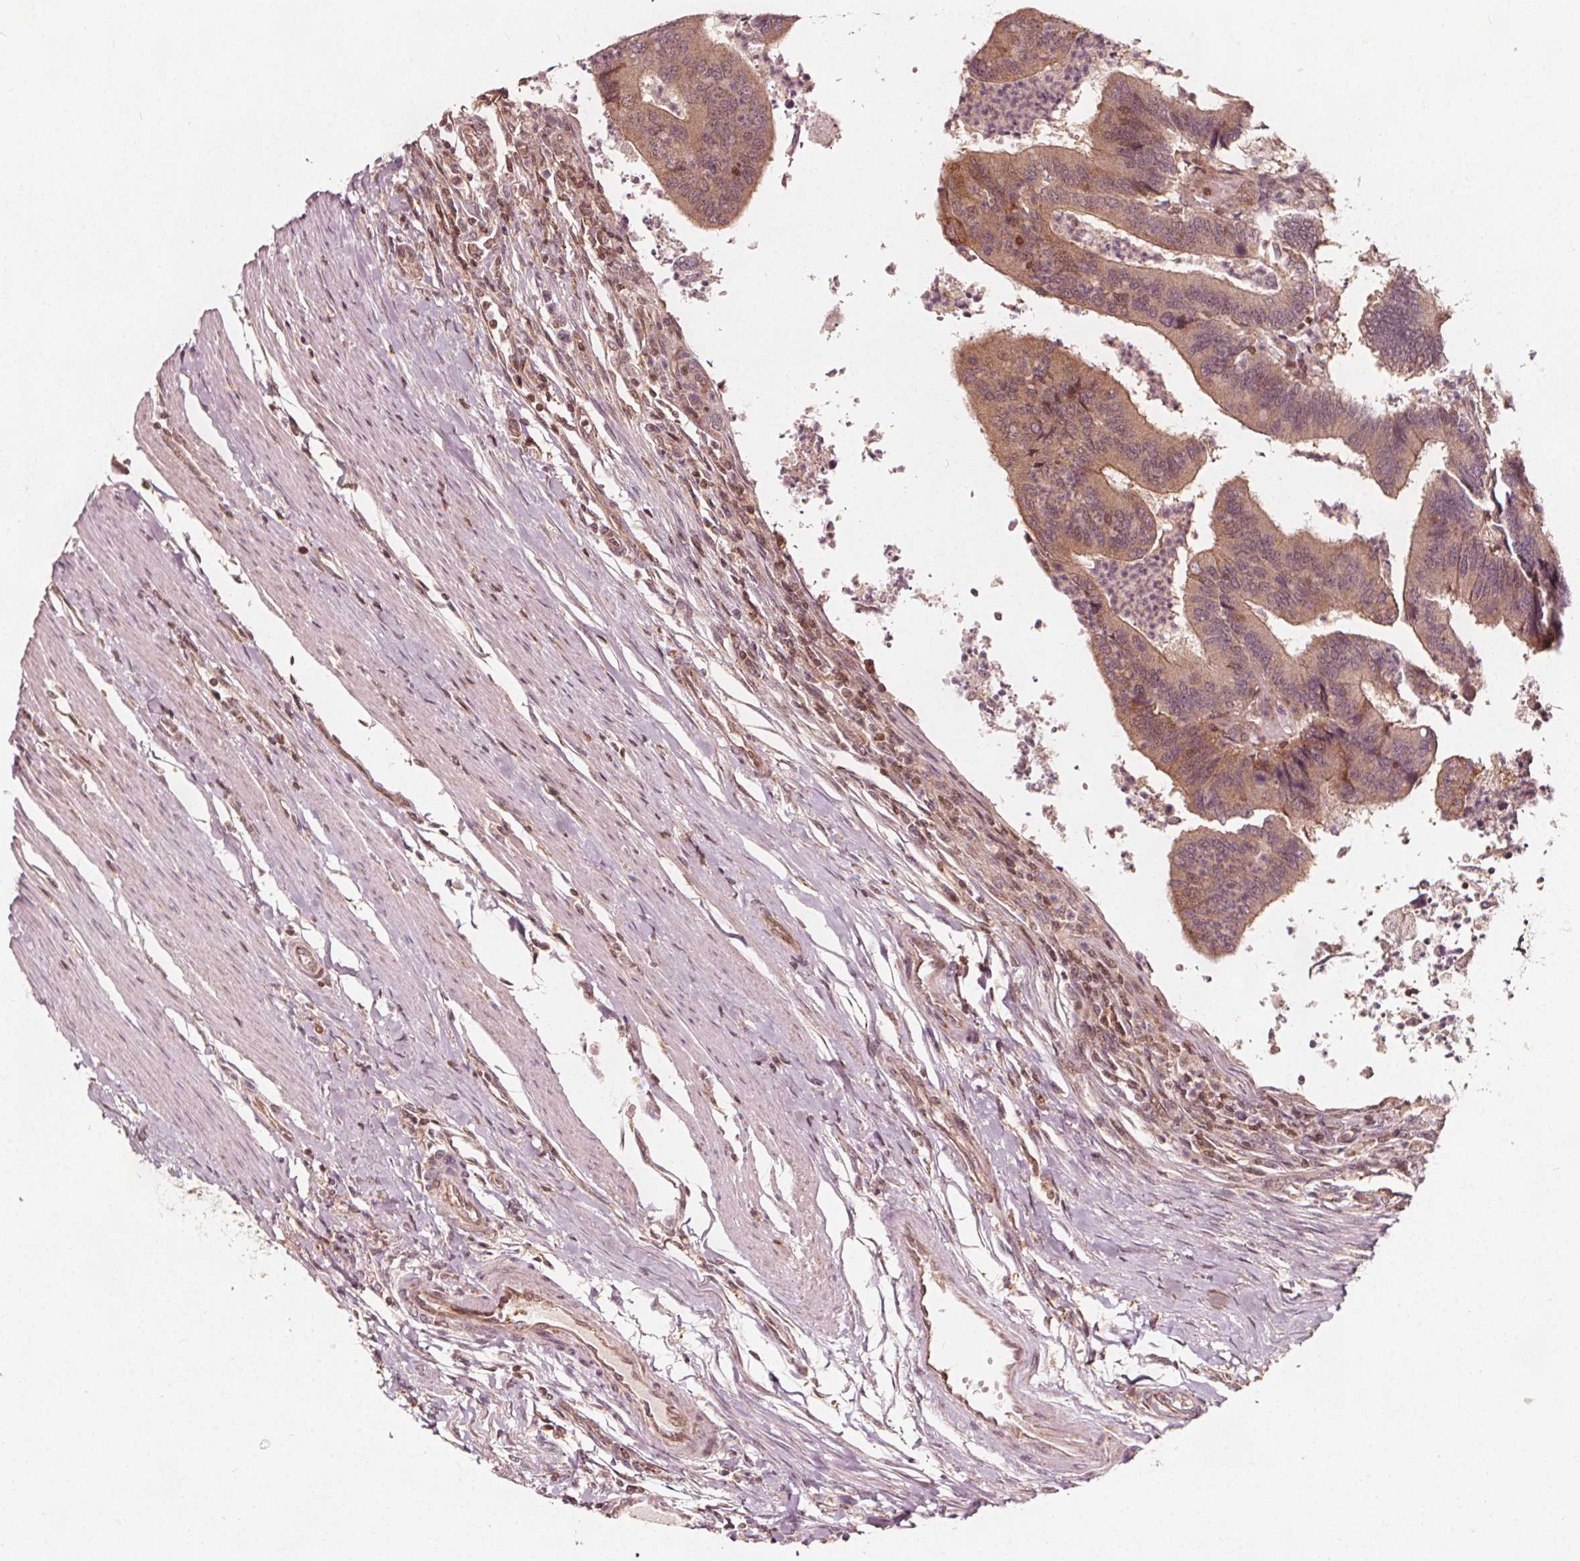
{"staining": {"intensity": "weak", "quantity": ">75%", "location": "cytoplasmic/membranous"}, "tissue": "colorectal cancer", "cell_type": "Tumor cells", "image_type": "cancer", "snomed": [{"axis": "morphology", "description": "Adenocarcinoma, NOS"}, {"axis": "topography", "description": "Colon"}], "caption": "Approximately >75% of tumor cells in colorectal adenocarcinoma show weak cytoplasmic/membranous protein expression as visualized by brown immunohistochemical staining.", "gene": "AIP", "patient": {"sex": "female", "age": 67}}